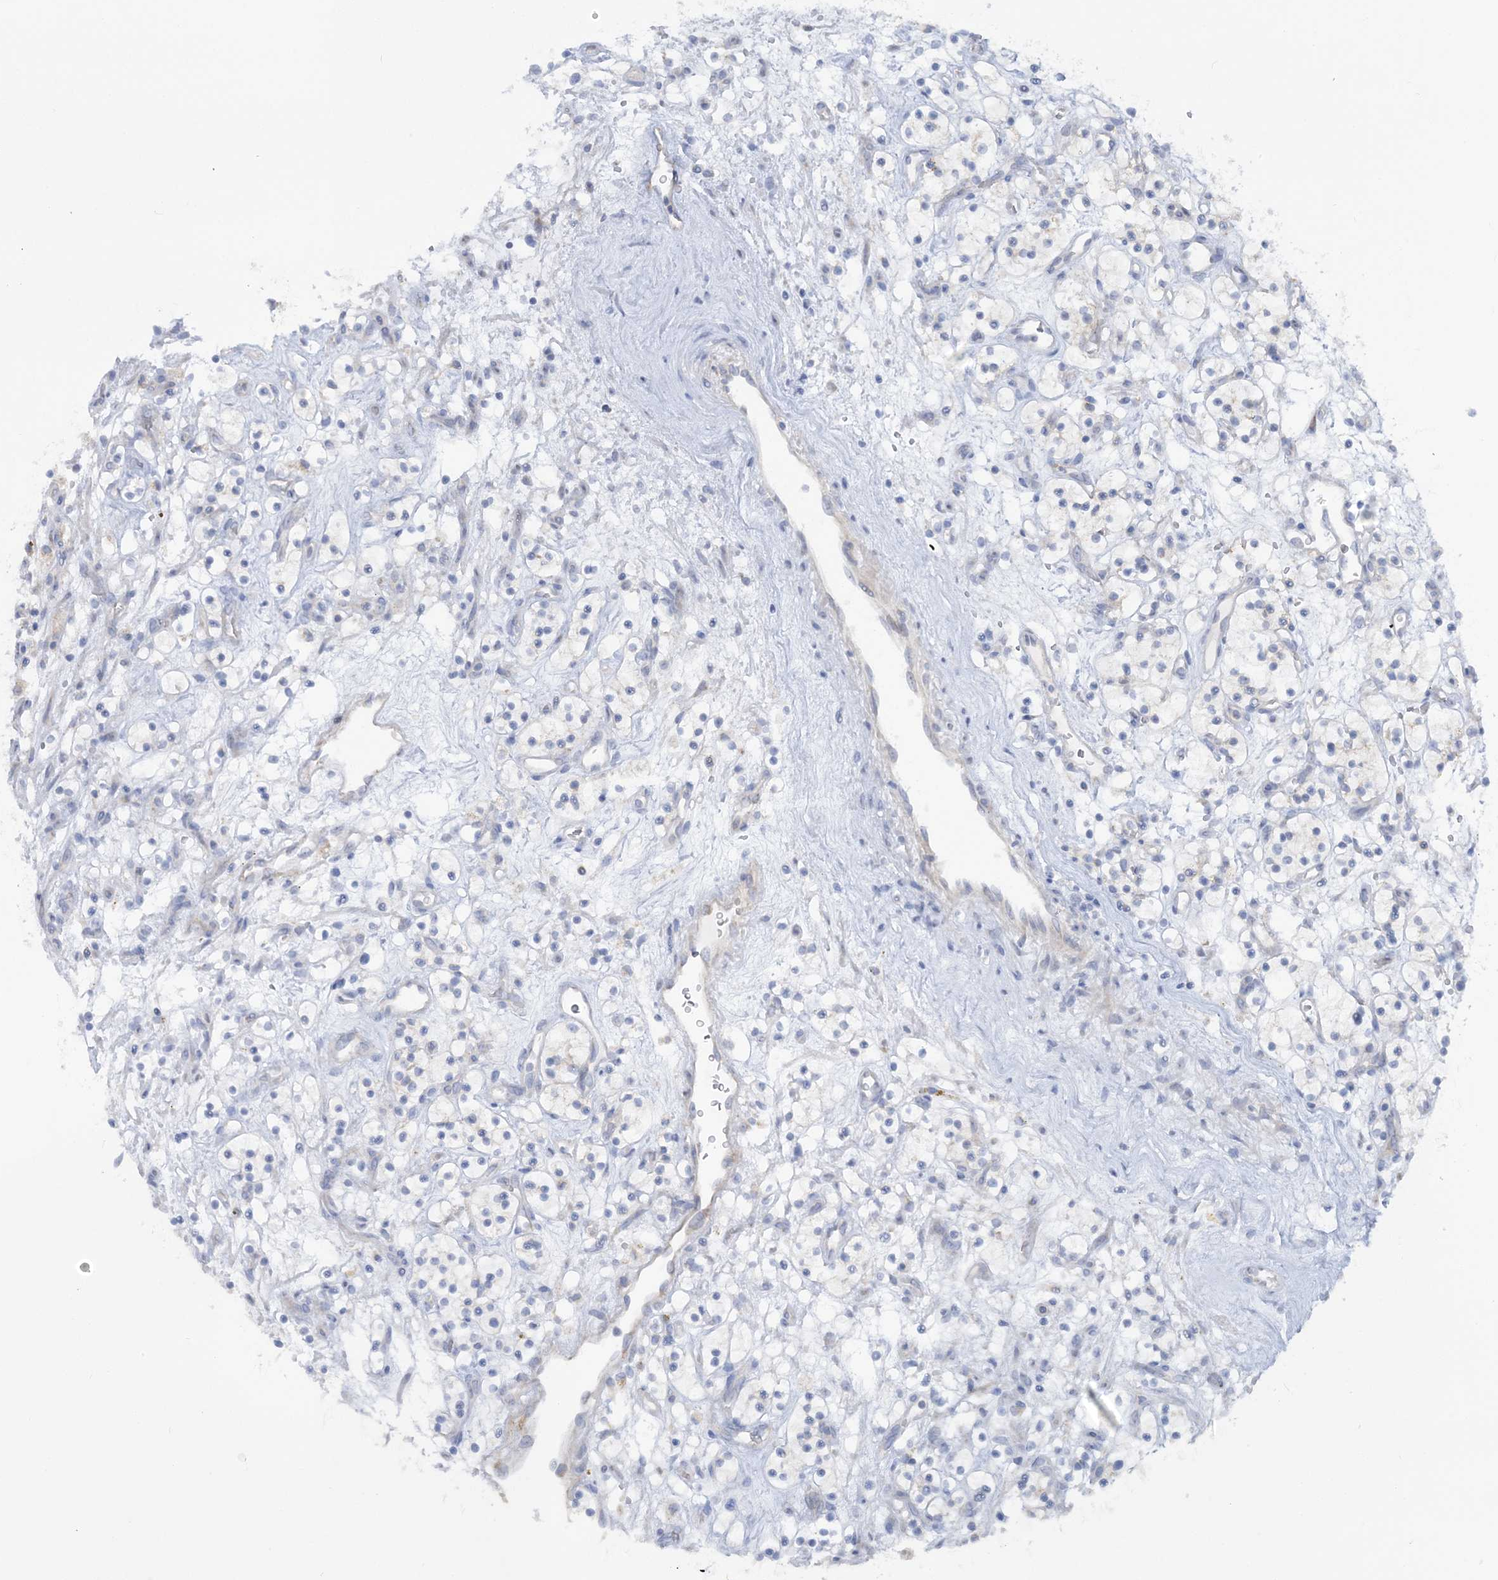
{"staining": {"intensity": "negative", "quantity": "none", "location": "none"}, "tissue": "renal cancer", "cell_type": "Tumor cells", "image_type": "cancer", "snomed": [{"axis": "morphology", "description": "Adenocarcinoma, NOS"}, {"axis": "topography", "description": "Kidney"}], "caption": "An image of human renal cancer is negative for staining in tumor cells. The staining is performed using DAB (3,3'-diaminobenzidine) brown chromogen with nuclei counter-stained in using hematoxylin.", "gene": "MMADHC", "patient": {"sex": "female", "age": 57}}